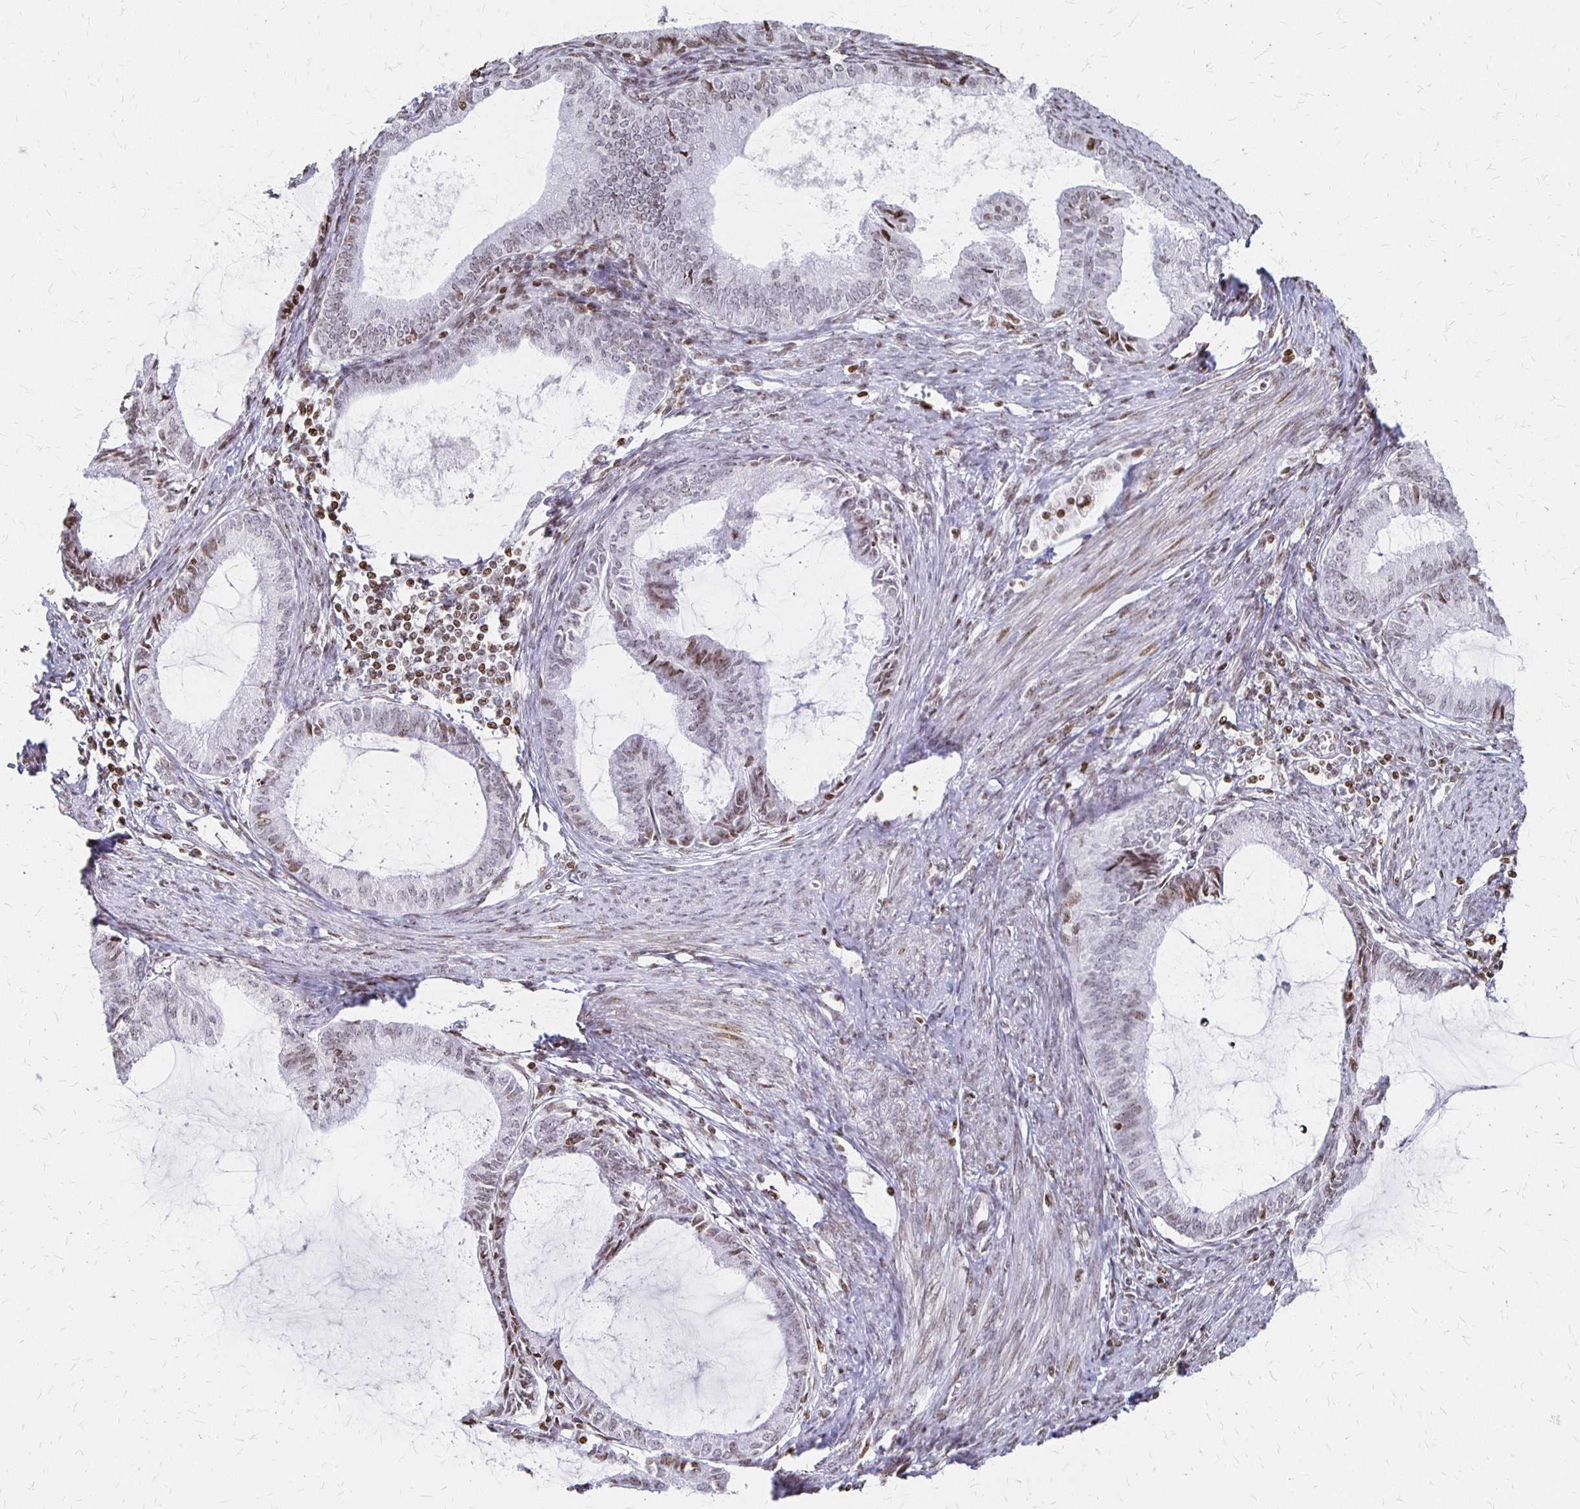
{"staining": {"intensity": "weak", "quantity": "25%-75%", "location": "nuclear"}, "tissue": "endometrial cancer", "cell_type": "Tumor cells", "image_type": "cancer", "snomed": [{"axis": "morphology", "description": "Adenocarcinoma, NOS"}, {"axis": "topography", "description": "Endometrium"}], "caption": "Immunohistochemical staining of human endometrial cancer (adenocarcinoma) shows weak nuclear protein positivity in approximately 25%-75% of tumor cells.", "gene": "ZNF280C", "patient": {"sex": "female", "age": 86}}